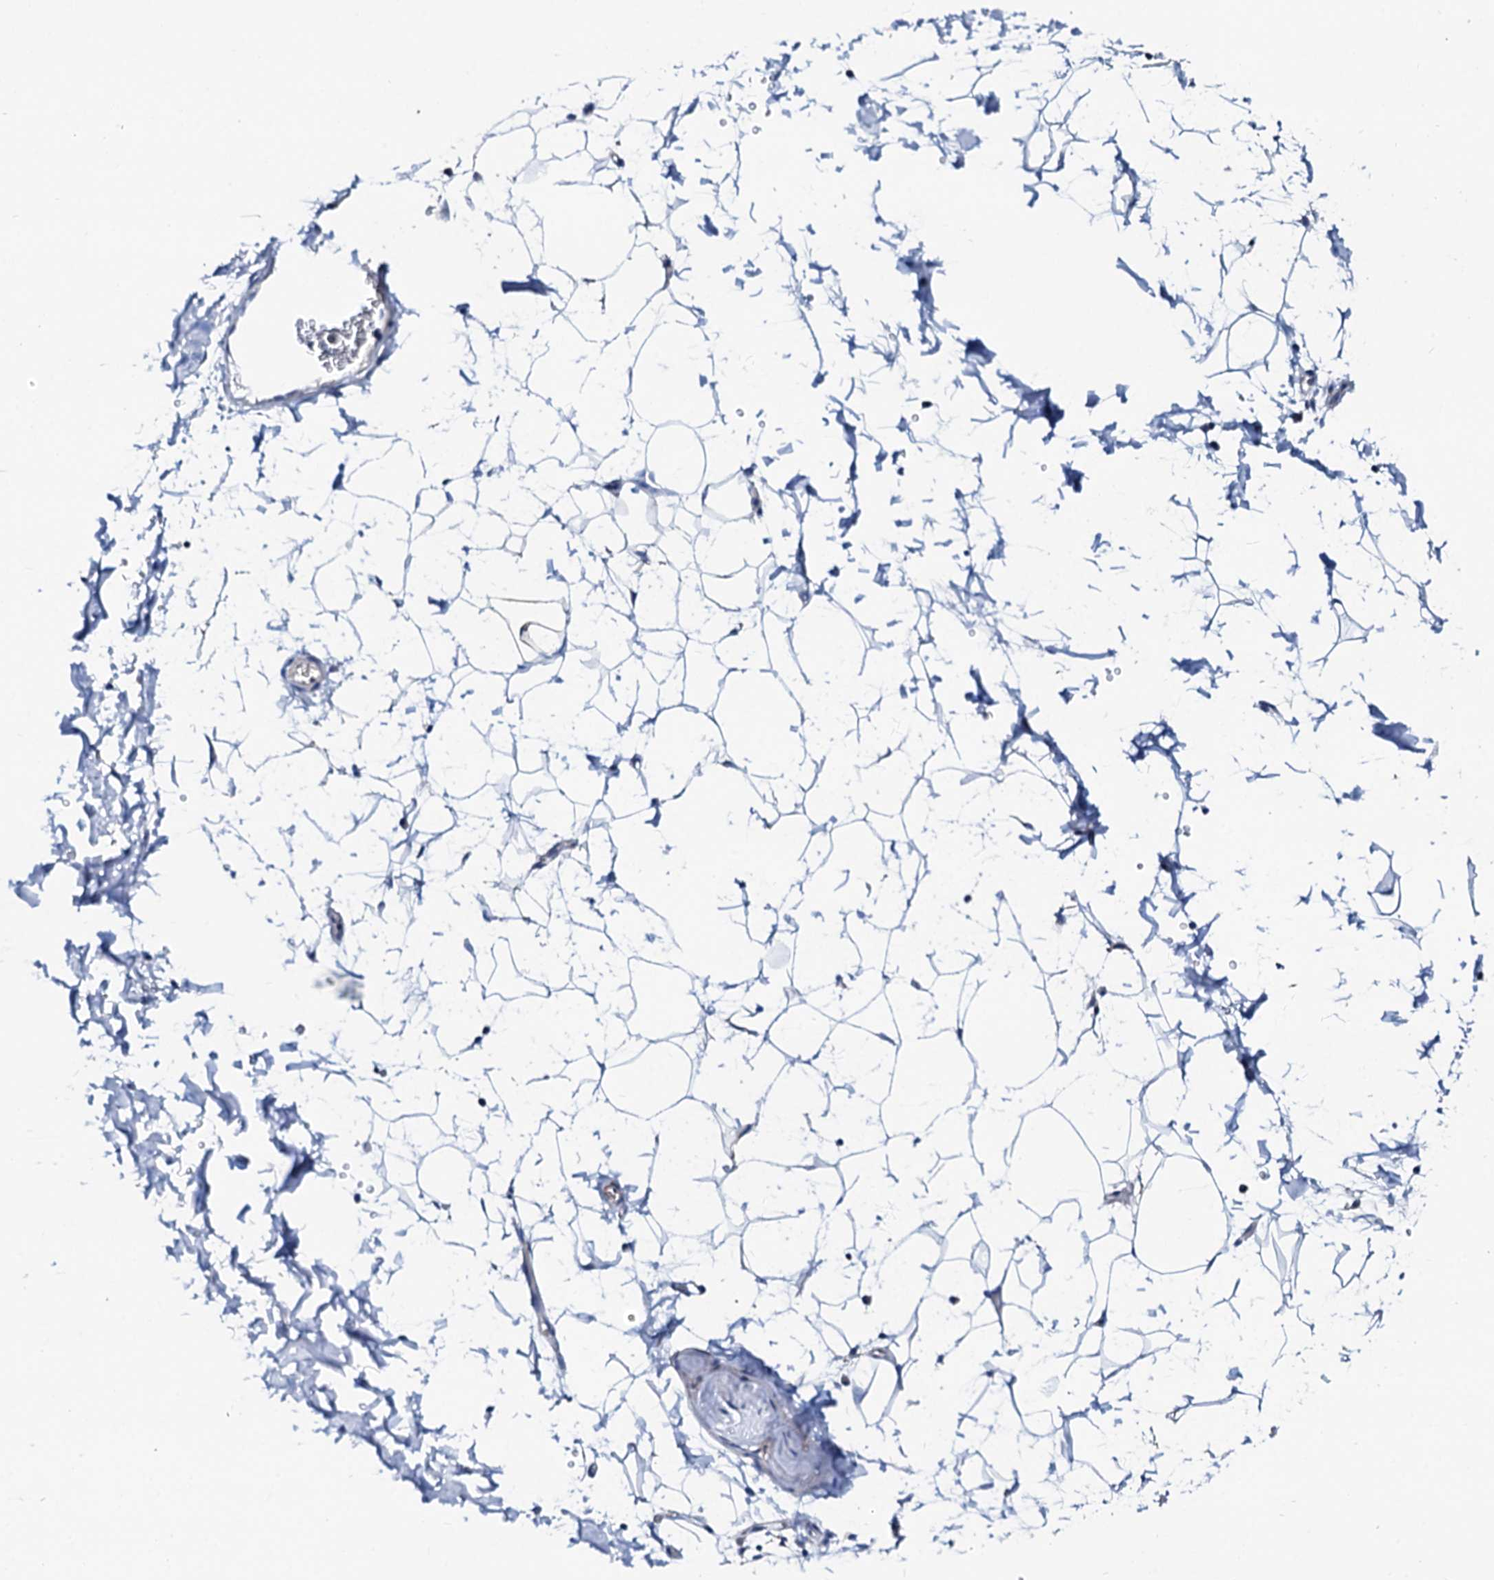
{"staining": {"intensity": "negative", "quantity": "none", "location": "none"}, "tissue": "adipose tissue", "cell_type": "Adipocytes", "image_type": "normal", "snomed": [{"axis": "morphology", "description": "Normal tissue, NOS"}, {"axis": "topography", "description": "Soft tissue"}], "caption": "High power microscopy image of an immunohistochemistry (IHC) photomicrograph of unremarkable adipose tissue, revealing no significant positivity in adipocytes. Brightfield microscopy of IHC stained with DAB (3,3'-diaminobenzidine) (brown) and hematoxylin (blue), captured at high magnification.", "gene": "CSN2", "patient": {"sex": "male", "age": 72}}